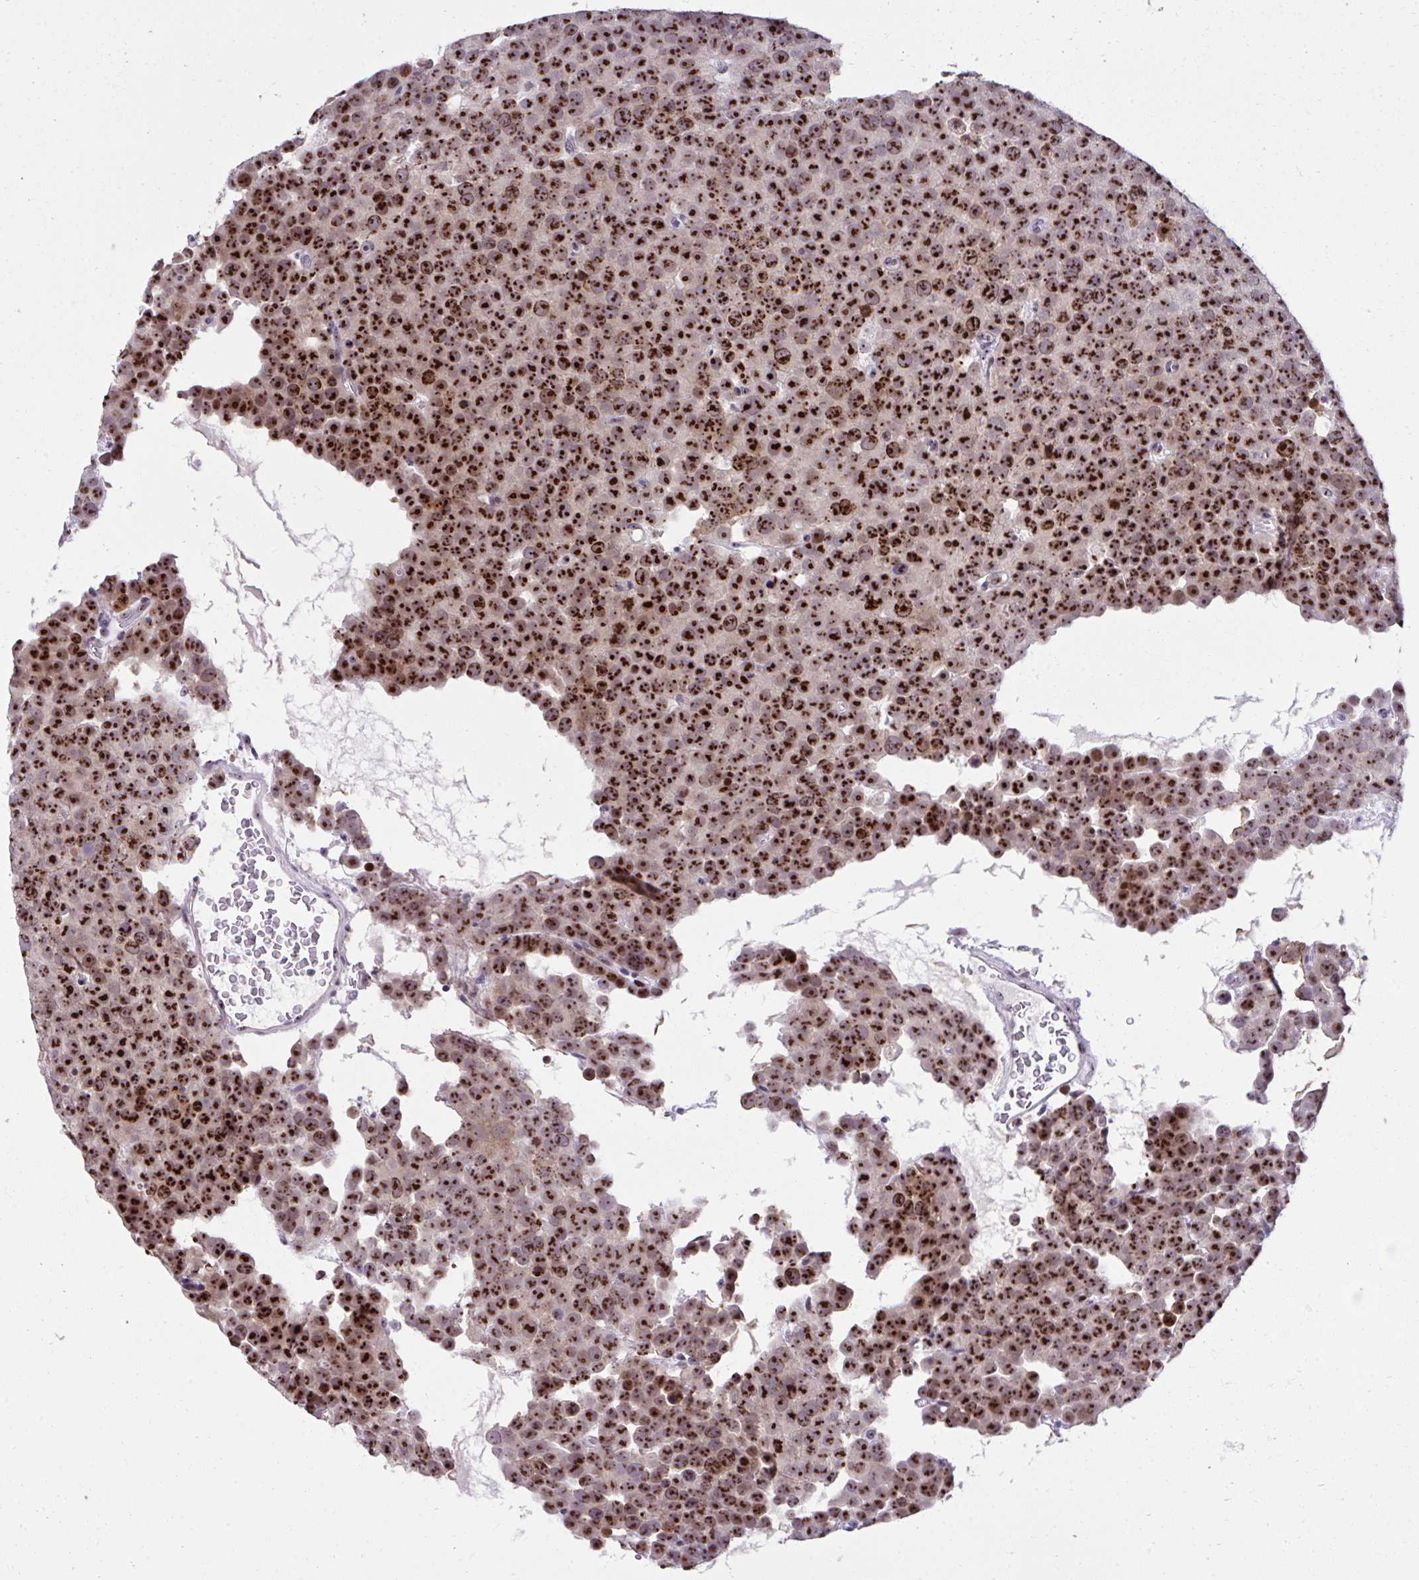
{"staining": {"intensity": "strong", "quantity": ">75%", "location": "nuclear"}, "tissue": "testis cancer", "cell_type": "Tumor cells", "image_type": "cancer", "snomed": [{"axis": "morphology", "description": "Seminoma, NOS"}, {"axis": "topography", "description": "Testis"}], "caption": "This is an image of IHC staining of testis cancer, which shows strong staining in the nuclear of tumor cells.", "gene": "CEP72", "patient": {"sex": "male", "age": 71}}